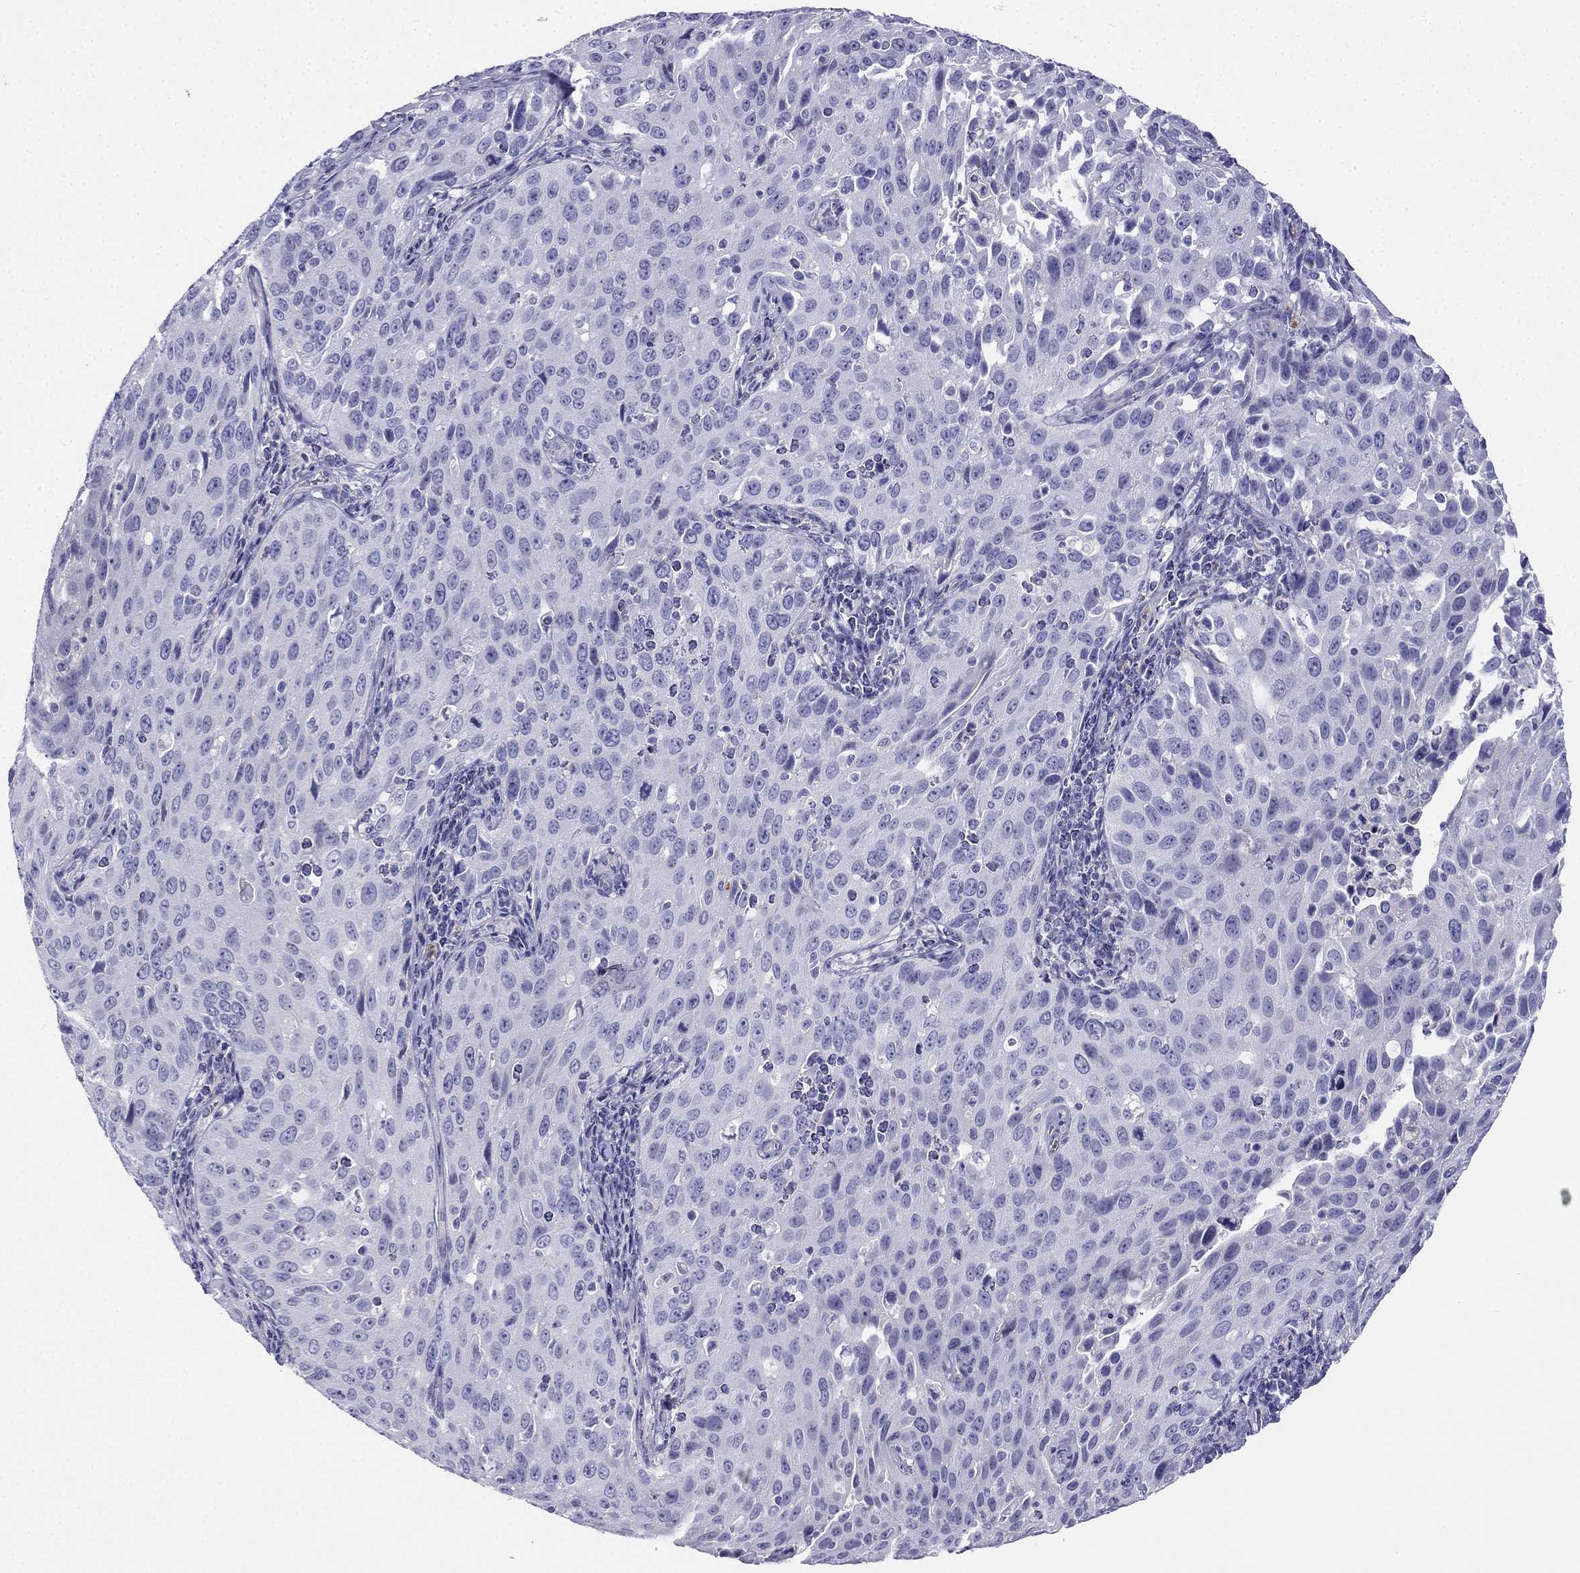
{"staining": {"intensity": "negative", "quantity": "none", "location": "none"}, "tissue": "cervical cancer", "cell_type": "Tumor cells", "image_type": "cancer", "snomed": [{"axis": "morphology", "description": "Squamous cell carcinoma, NOS"}, {"axis": "topography", "description": "Cervix"}], "caption": "The immunohistochemistry (IHC) image has no significant expression in tumor cells of squamous cell carcinoma (cervical) tissue.", "gene": "ALOXE3", "patient": {"sex": "female", "age": 26}}